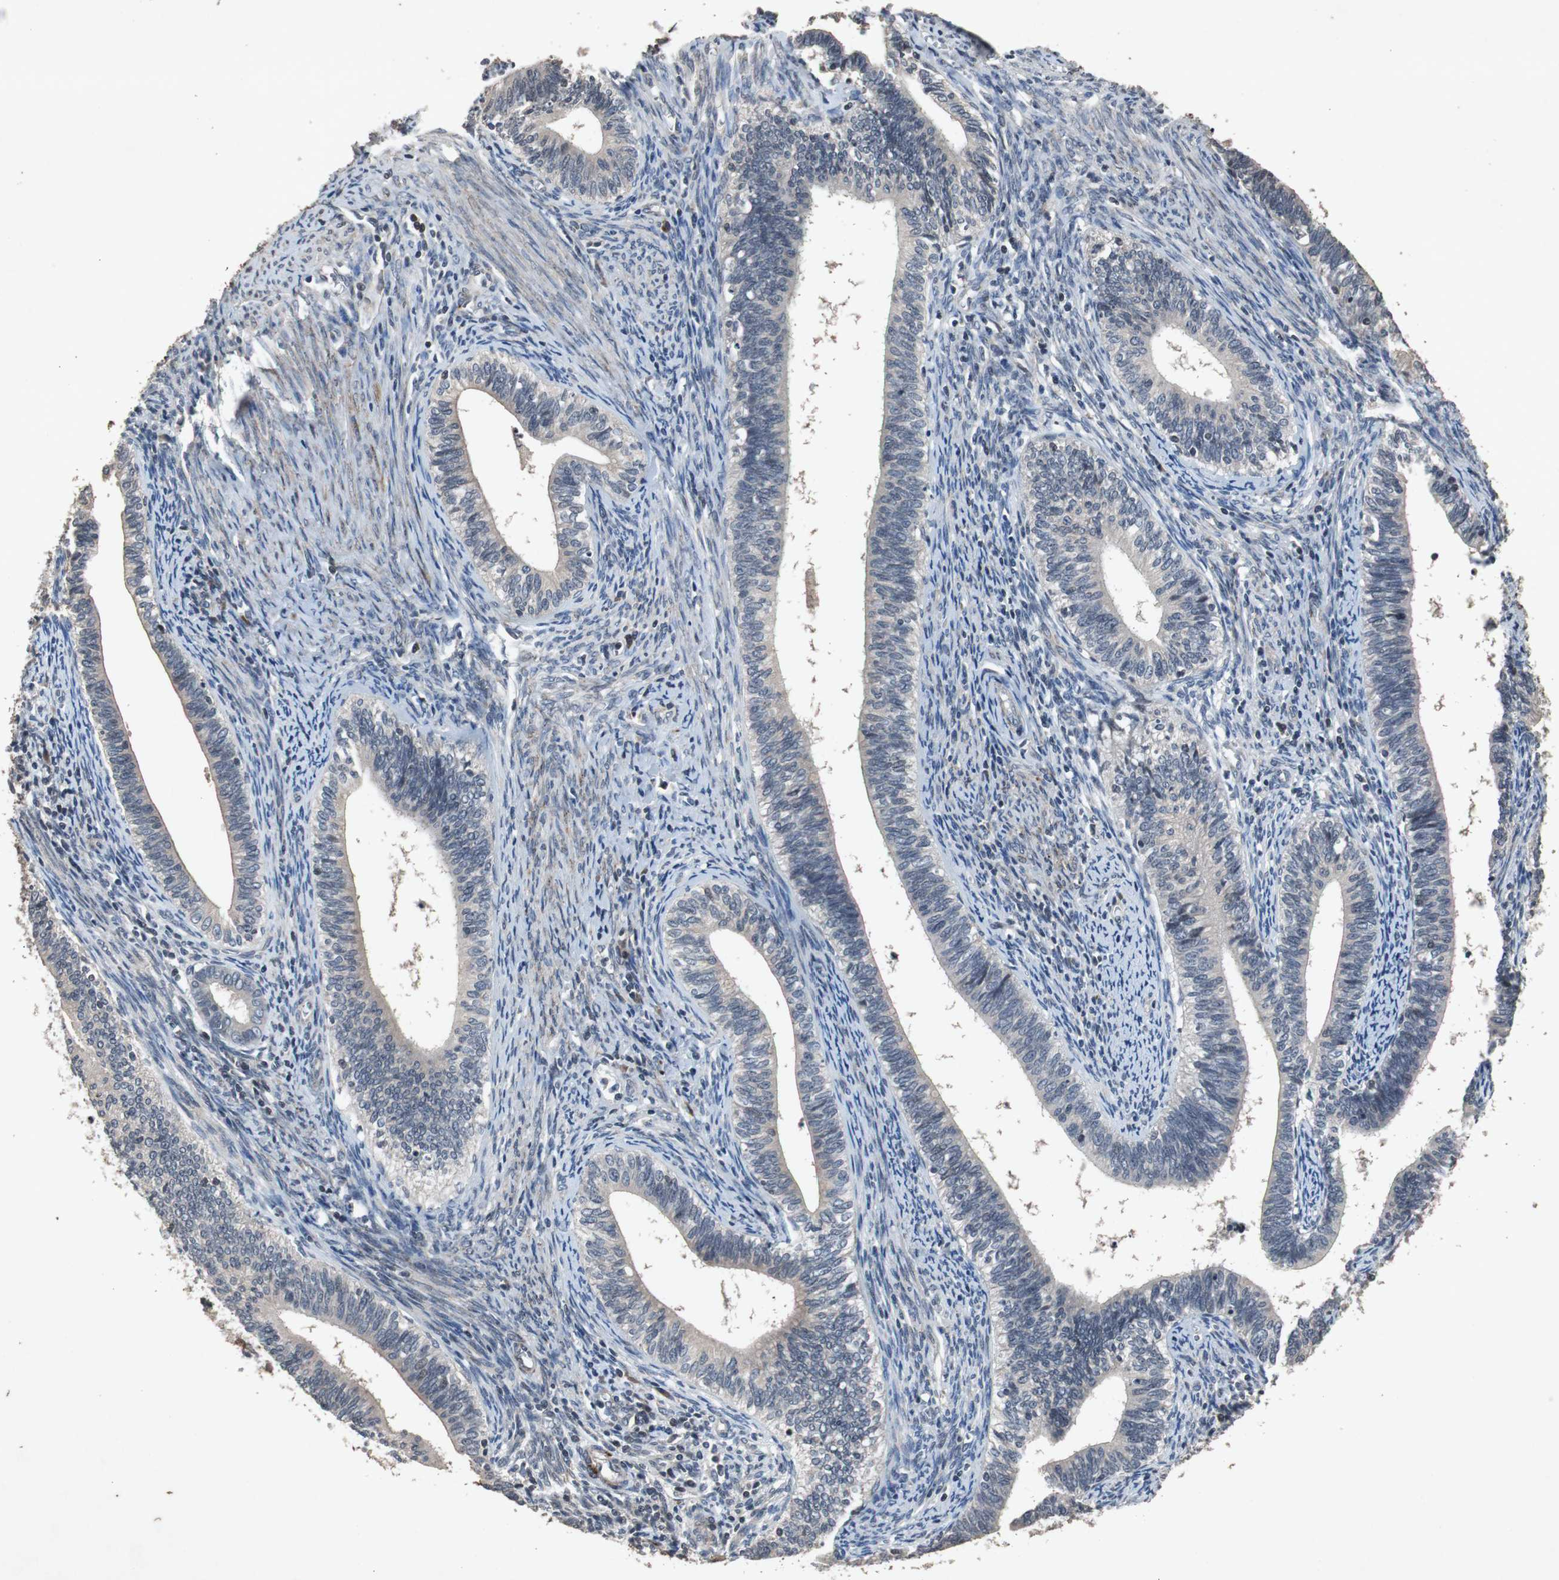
{"staining": {"intensity": "weak", "quantity": ">75%", "location": "cytoplasmic/membranous"}, "tissue": "cervical cancer", "cell_type": "Tumor cells", "image_type": "cancer", "snomed": [{"axis": "morphology", "description": "Adenocarcinoma, NOS"}, {"axis": "topography", "description": "Cervix"}], "caption": "IHC of human adenocarcinoma (cervical) shows low levels of weak cytoplasmic/membranous positivity in approximately >75% of tumor cells. (DAB IHC with brightfield microscopy, high magnification).", "gene": "CRADD", "patient": {"sex": "female", "age": 44}}